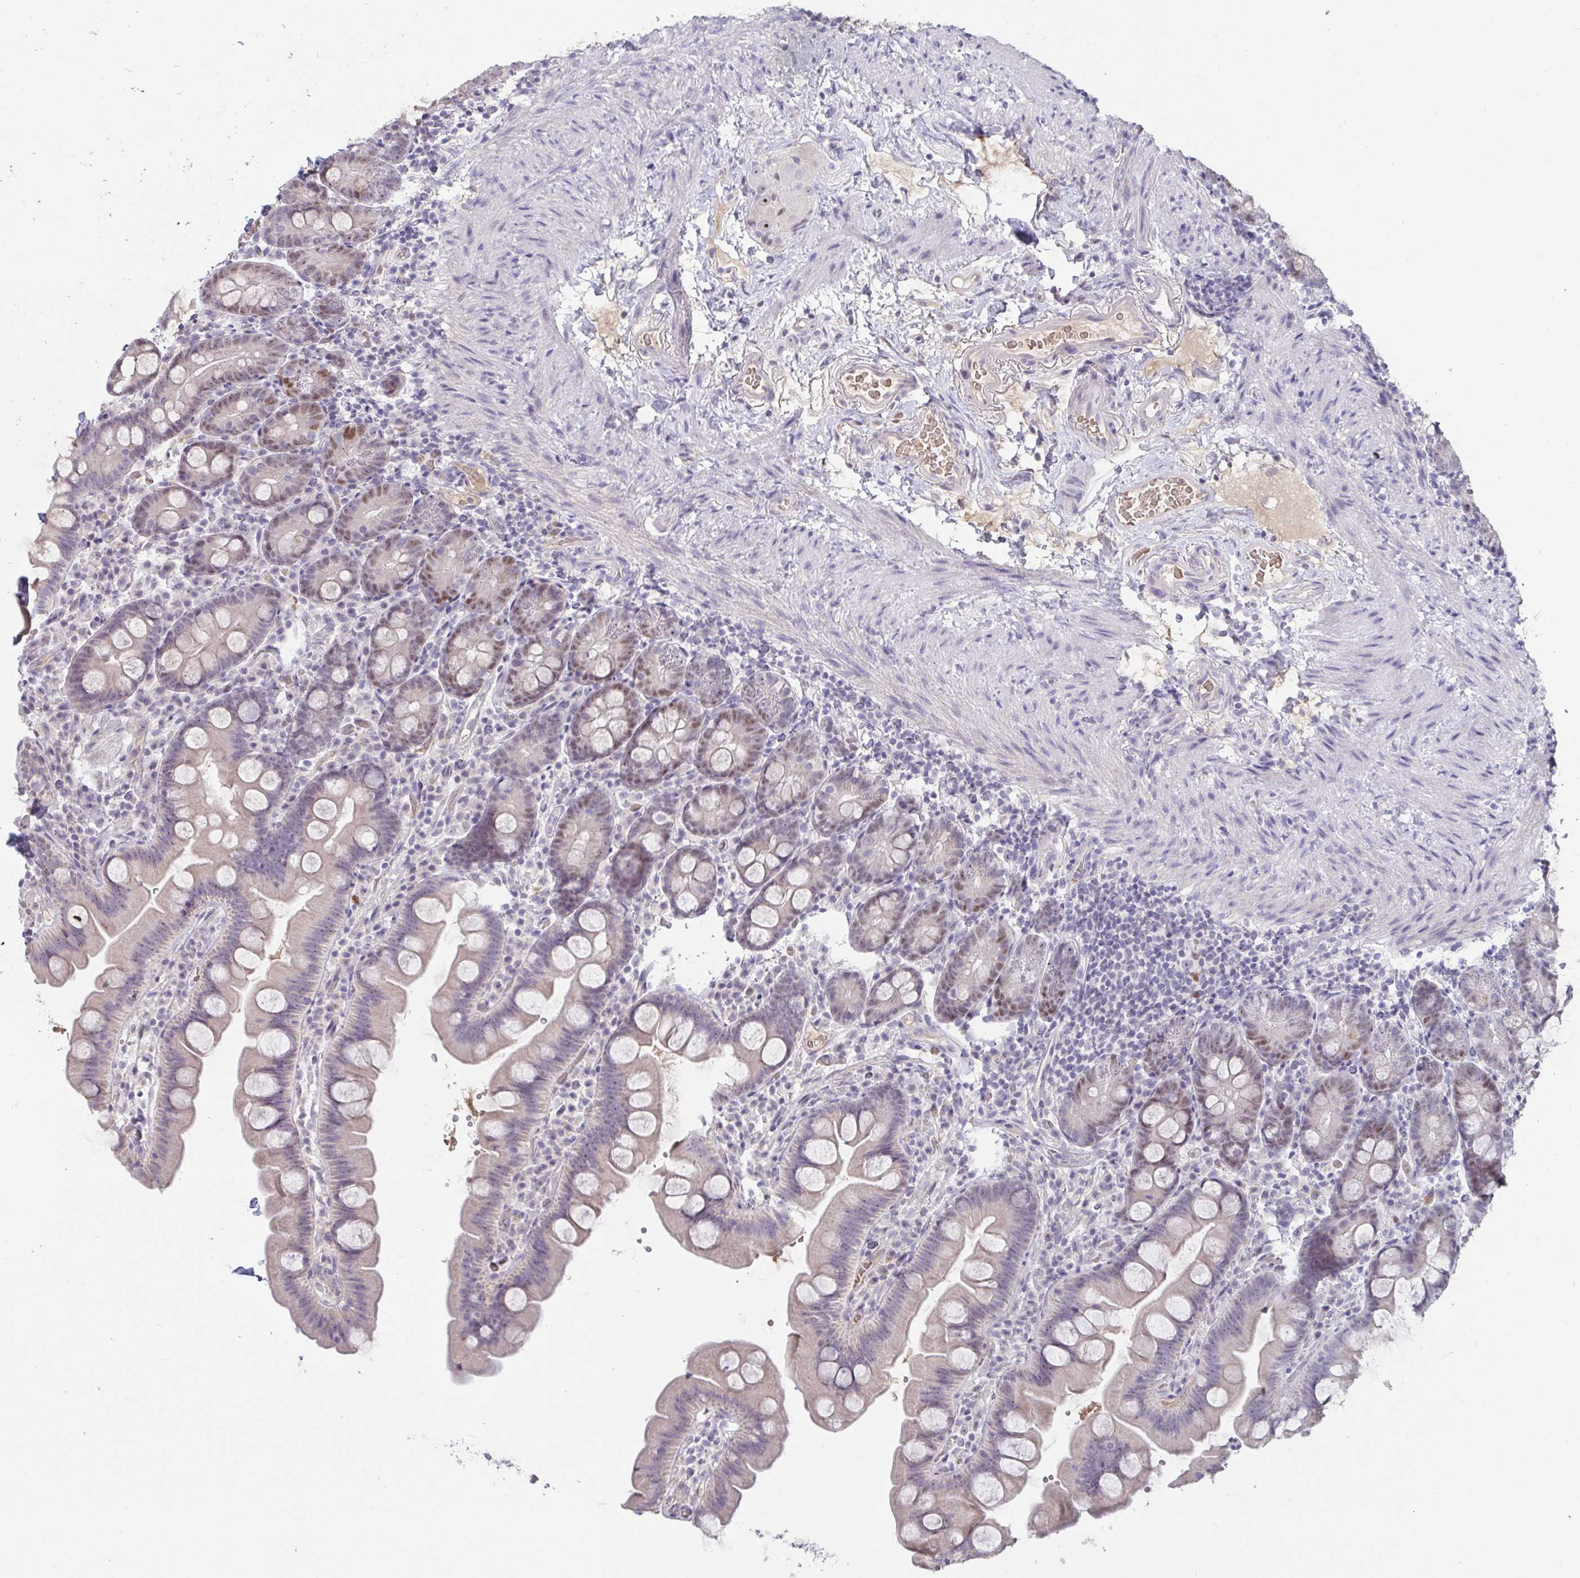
{"staining": {"intensity": "moderate", "quantity": "<25%", "location": "nuclear"}, "tissue": "small intestine", "cell_type": "Glandular cells", "image_type": "normal", "snomed": [{"axis": "morphology", "description": "Normal tissue, NOS"}, {"axis": "topography", "description": "Small intestine"}], "caption": "This is an image of immunohistochemistry staining of normal small intestine, which shows moderate staining in the nuclear of glandular cells.", "gene": "MYC", "patient": {"sex": "female", "age": 68}}